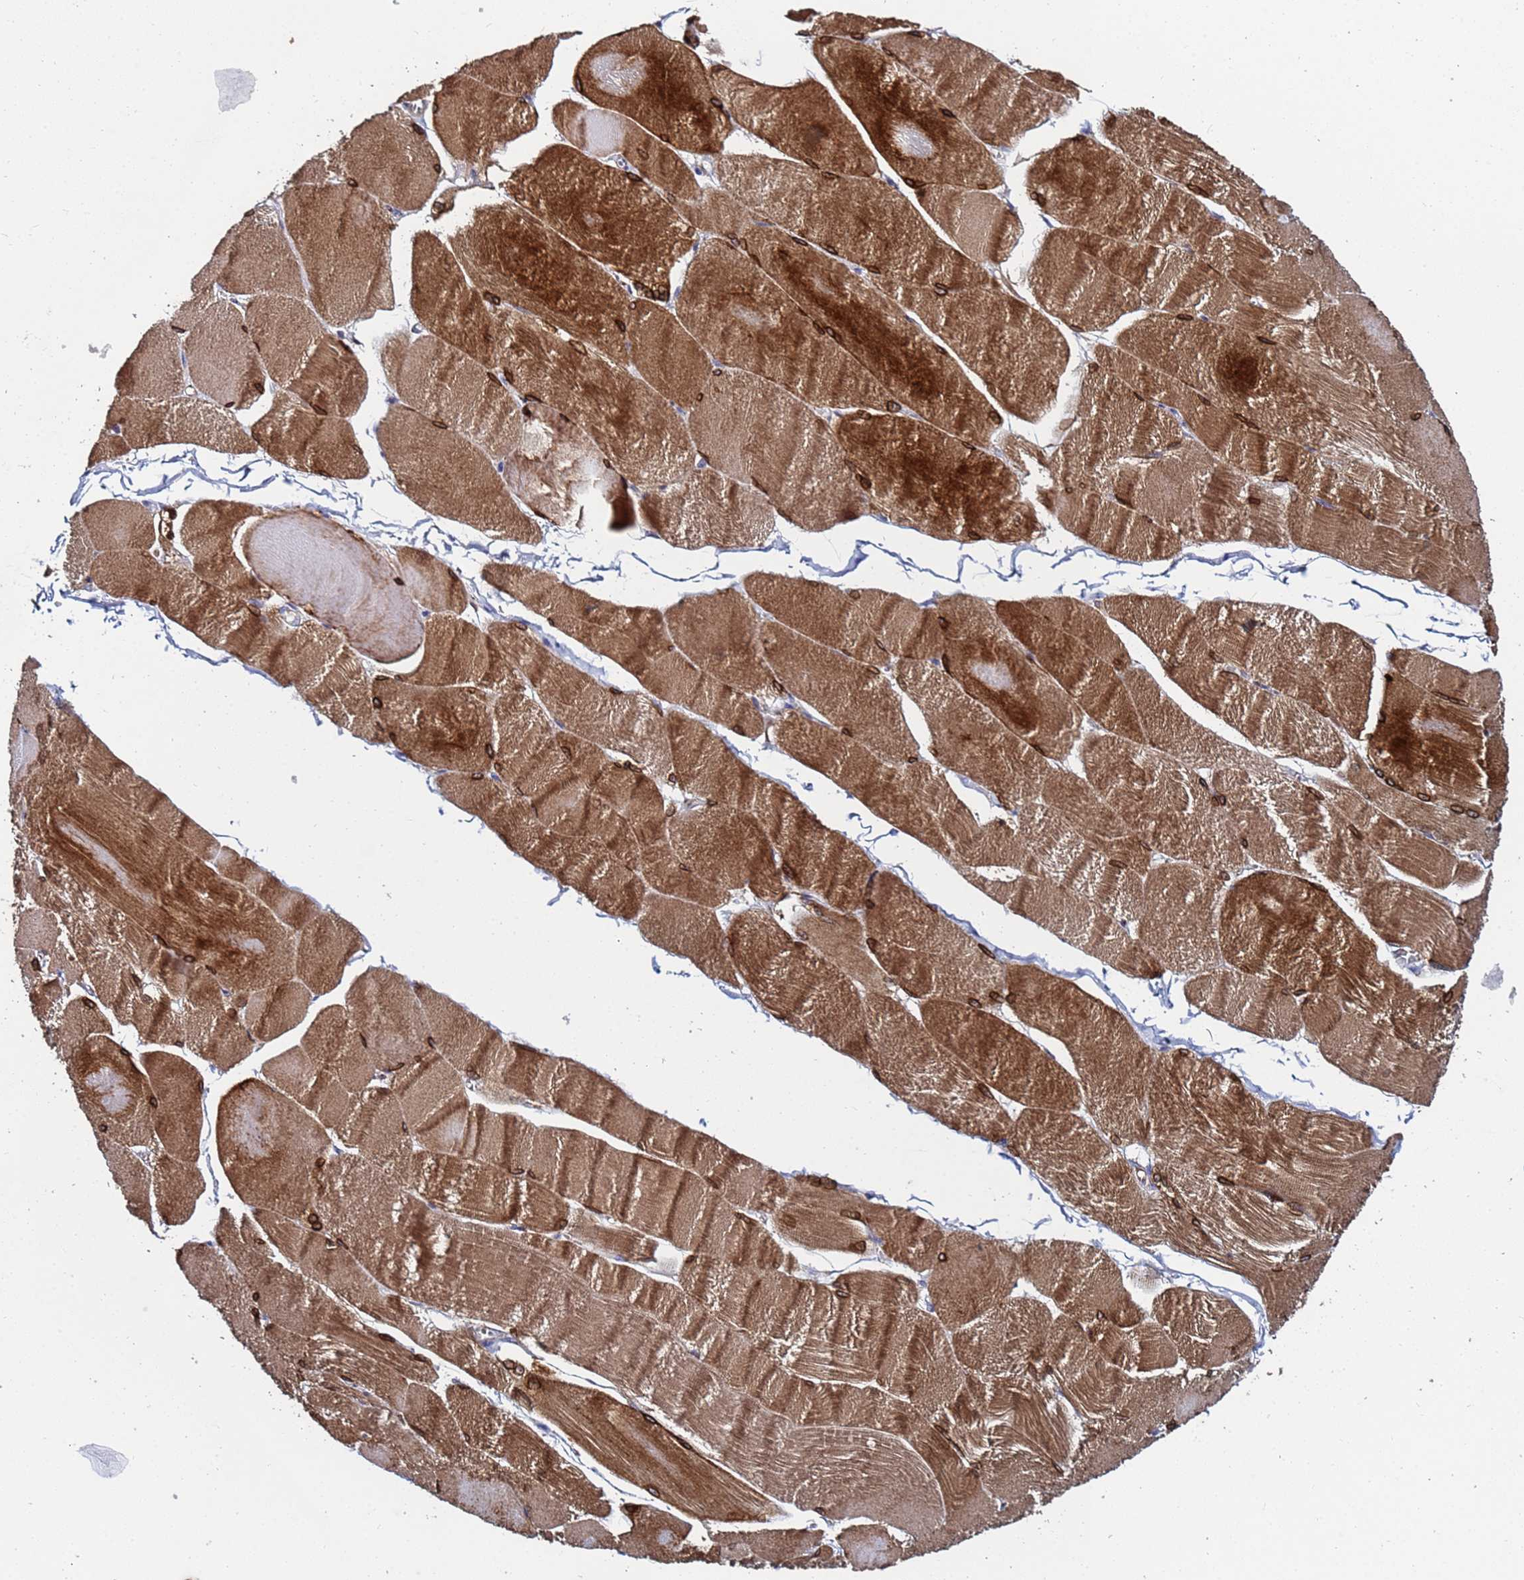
{"staining": {"intensity": "strong", "quantity": ">75%", "location": "cytoplasmic/membranous"}, "tissue": "skeletal muscle", "cell_type": "Myocytes", "image_type": "normal", "snomed": [{"axis": "morphology", "description": "Normal tissue, NOS"}, {"axis": "morphology", "description": "Basal cell carcinoma"}, {"axis": "topography", "description": "Skeletal muscle"}], "caption": "IHC of benign human skeletal muscle exhibits high levels of strong cytoplasmic/membranous expression in about >75% of myocytes. (Brightfield microscopy of DAB IHC at high magnification).", "gene": "C5orf34", "patient": {"sex": "female", "age": 64}}